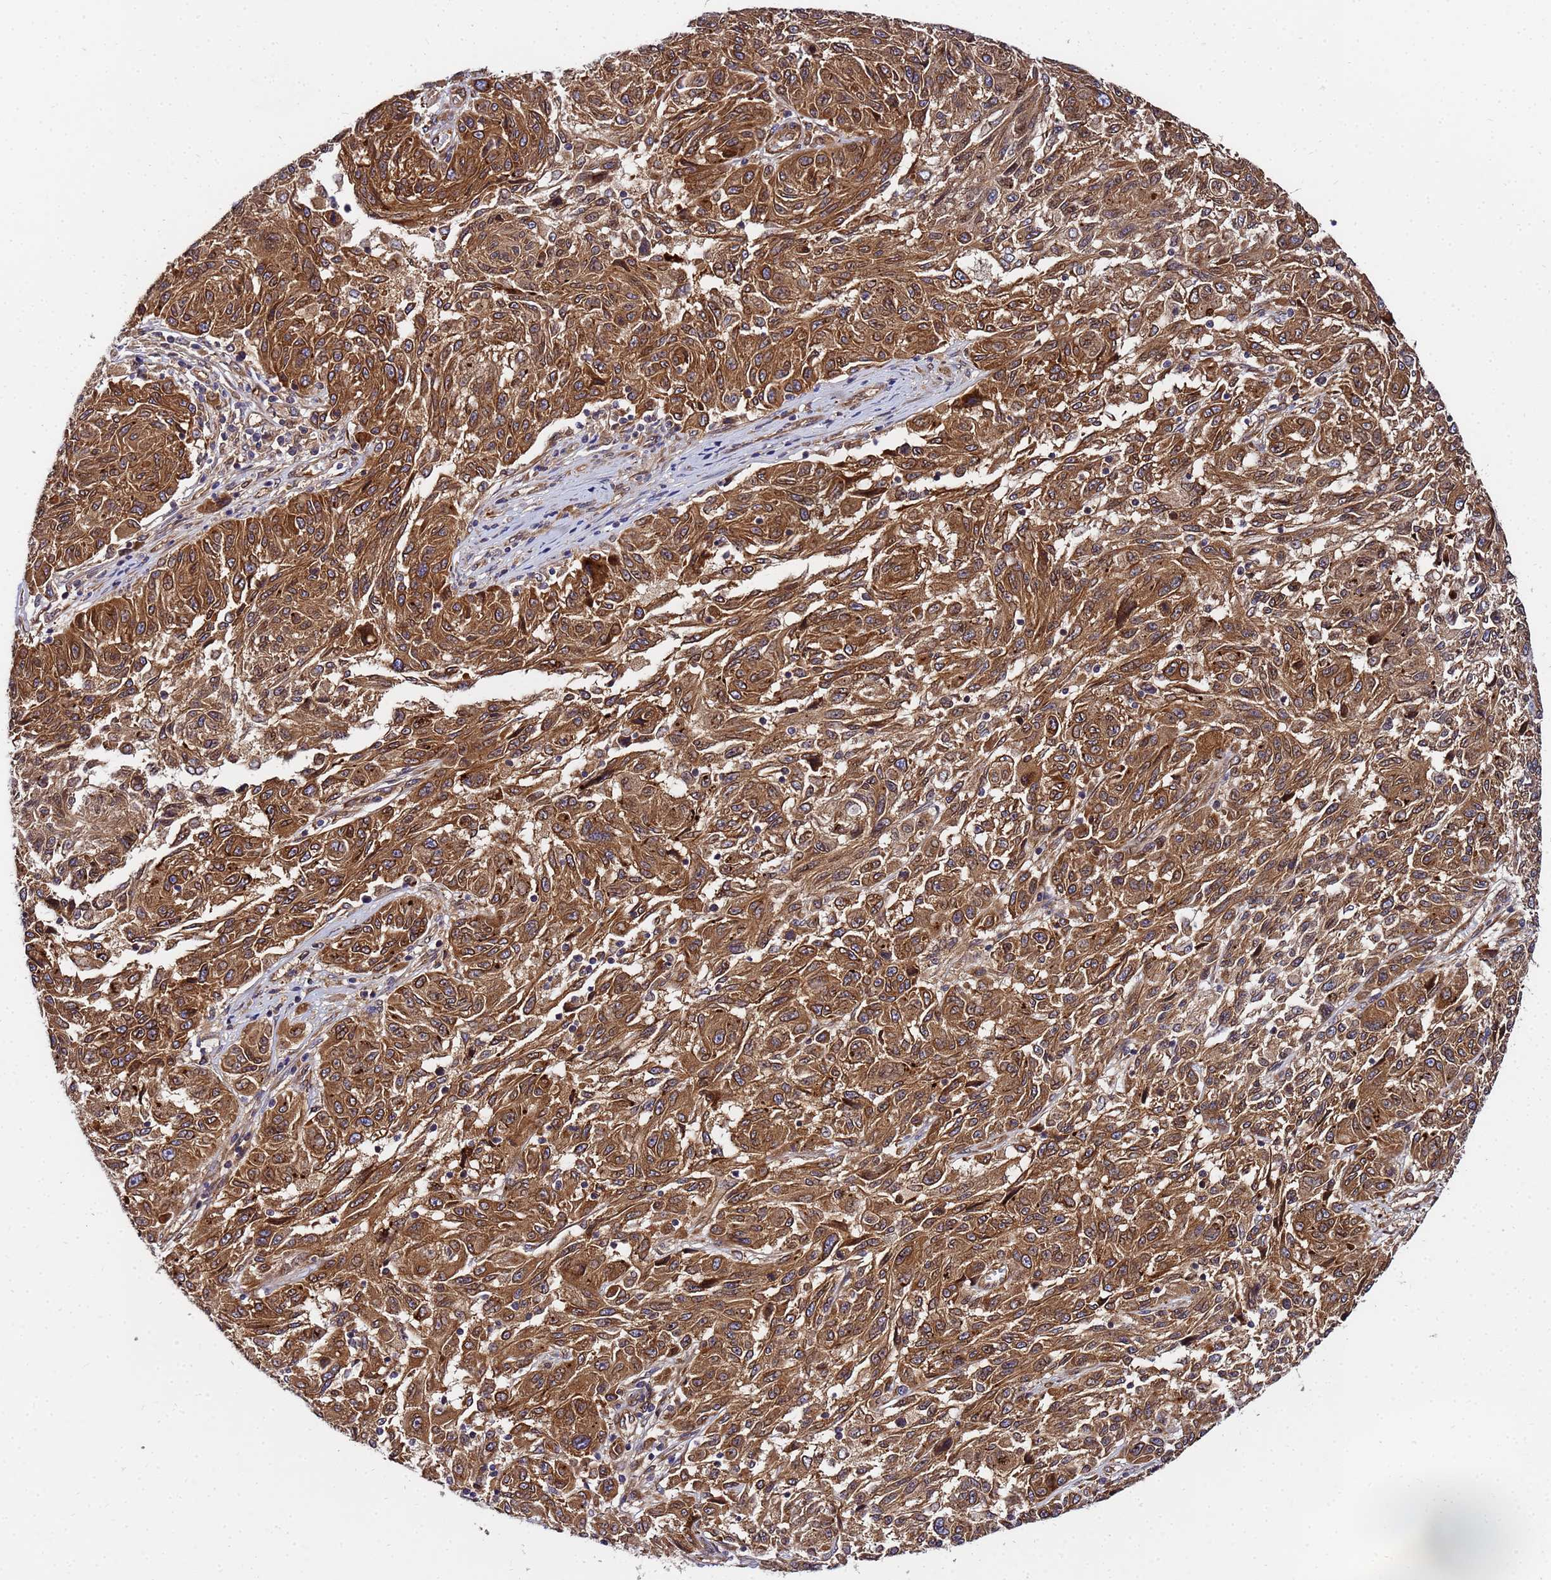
{"staining": {"intensity": "moderate", "quantity": ">75%", "location": "cytoplasmic/membranous"}, "tissue": "melanoma", "cell_type": "Tumor cells", "image_type": "cancer", "snomed": [{"axis": "morphology", "description": "Malignant melanoma, NOS"}, {"axis": "topography", "description": "Skin"}], "caption": "DAB immunohistochemical staining of melanoma shows moderate cytoplasmic/membranous protein positivity in approximately >75% of tumor cells. The protein of interest is shown in brown color, while the nuclei are stained blue.", "gene": "UNC93B1", "patient": {"sex": "male", "age": 53}}